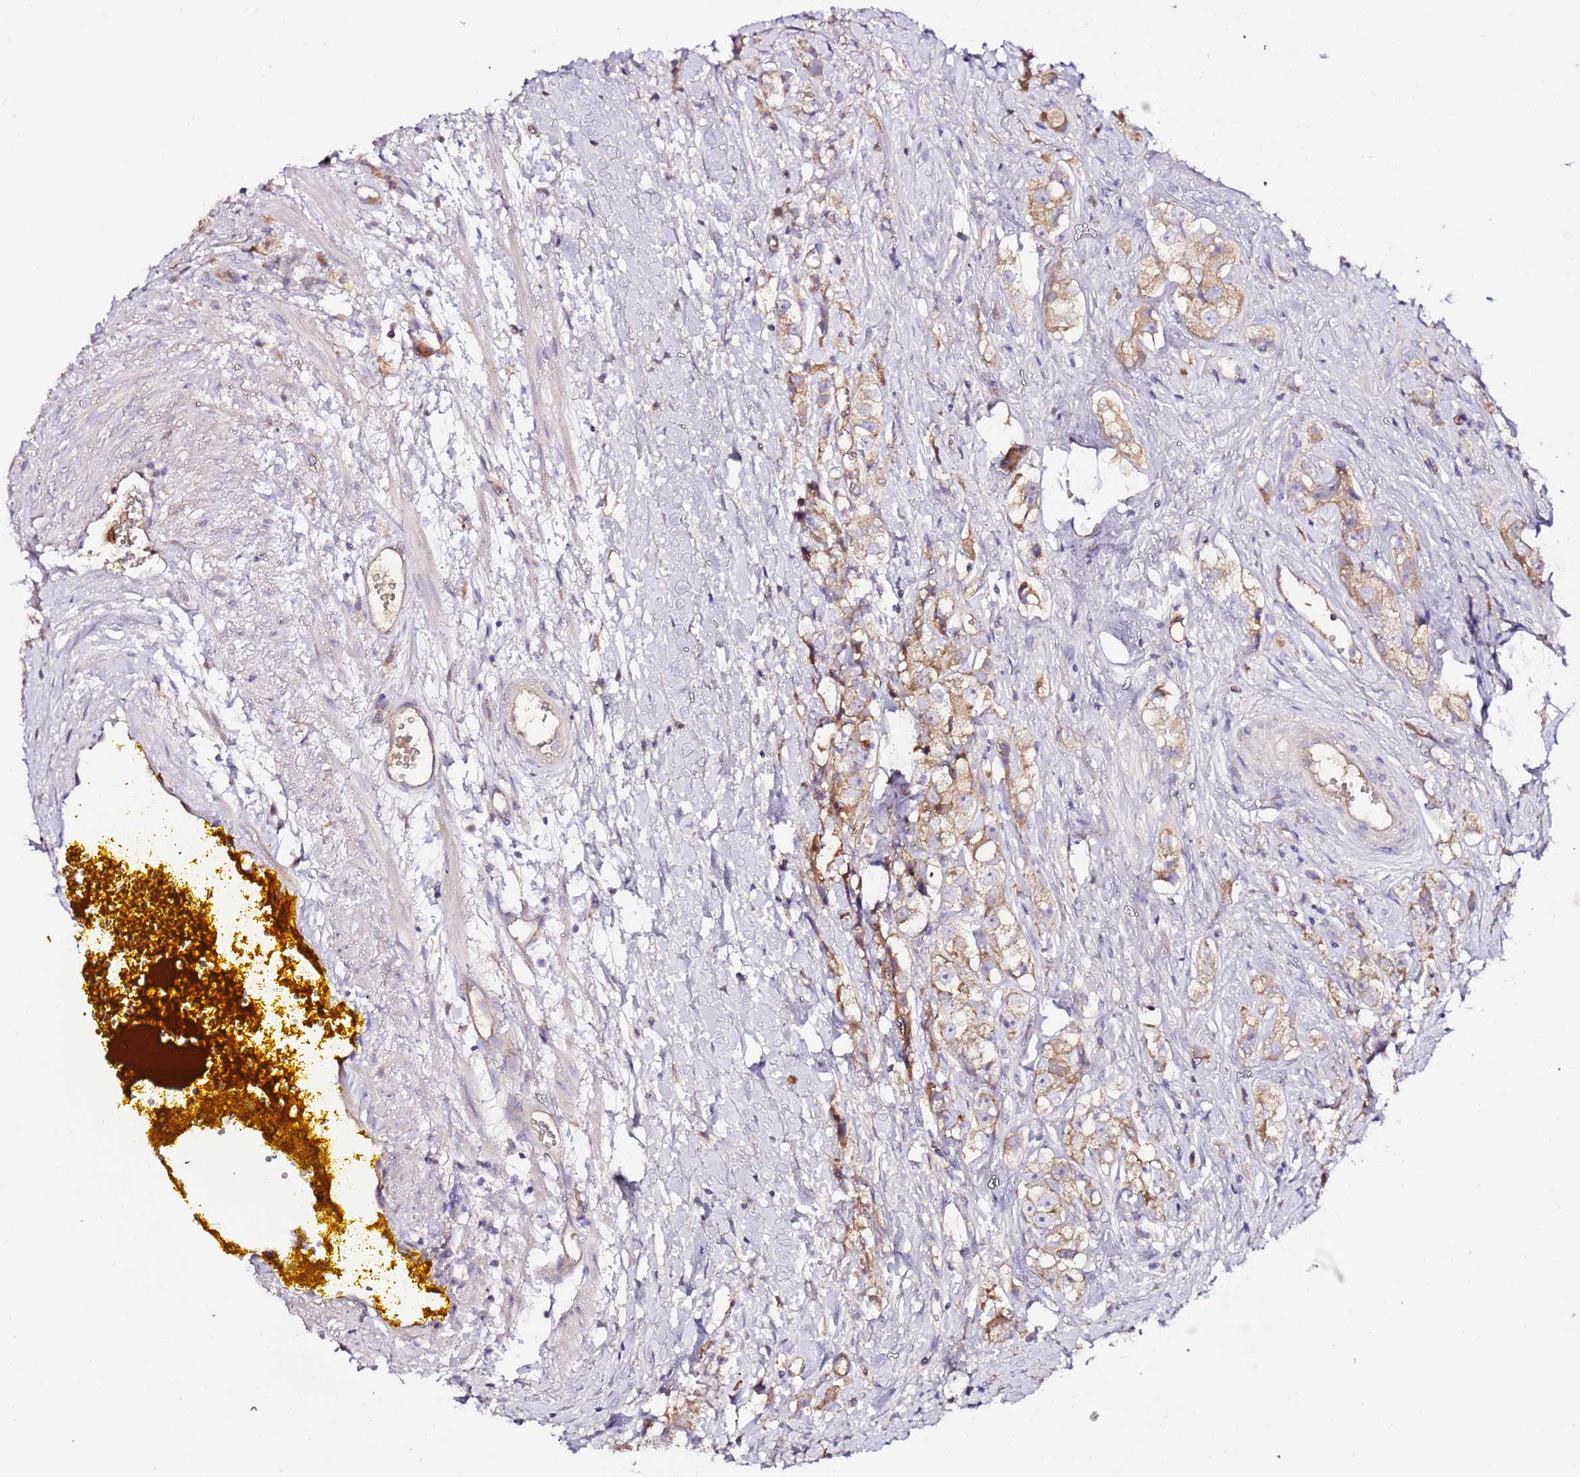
{"staining": {"intensity": "moderate", "quantity": ">75%", "location": "cytoplasmic/membranous"}, "tissue": "prostate cancer", "cell_type": "Tumor cells", "image_type": "cancer", "snomed": [{"axis": "morphology", "description": "Adenocarcinoma, High grade"}, {"axis": "topography", "description": "Prostate"}], "caption": "Protein staining of adenocarcinoma (high-grade) (prostate) tissue displays moderate cytoplasmic/membranous staining in about >75% of tumor cells.", "gene": "FLVCR1", "patient": {"sex": "male", "age": 74}}